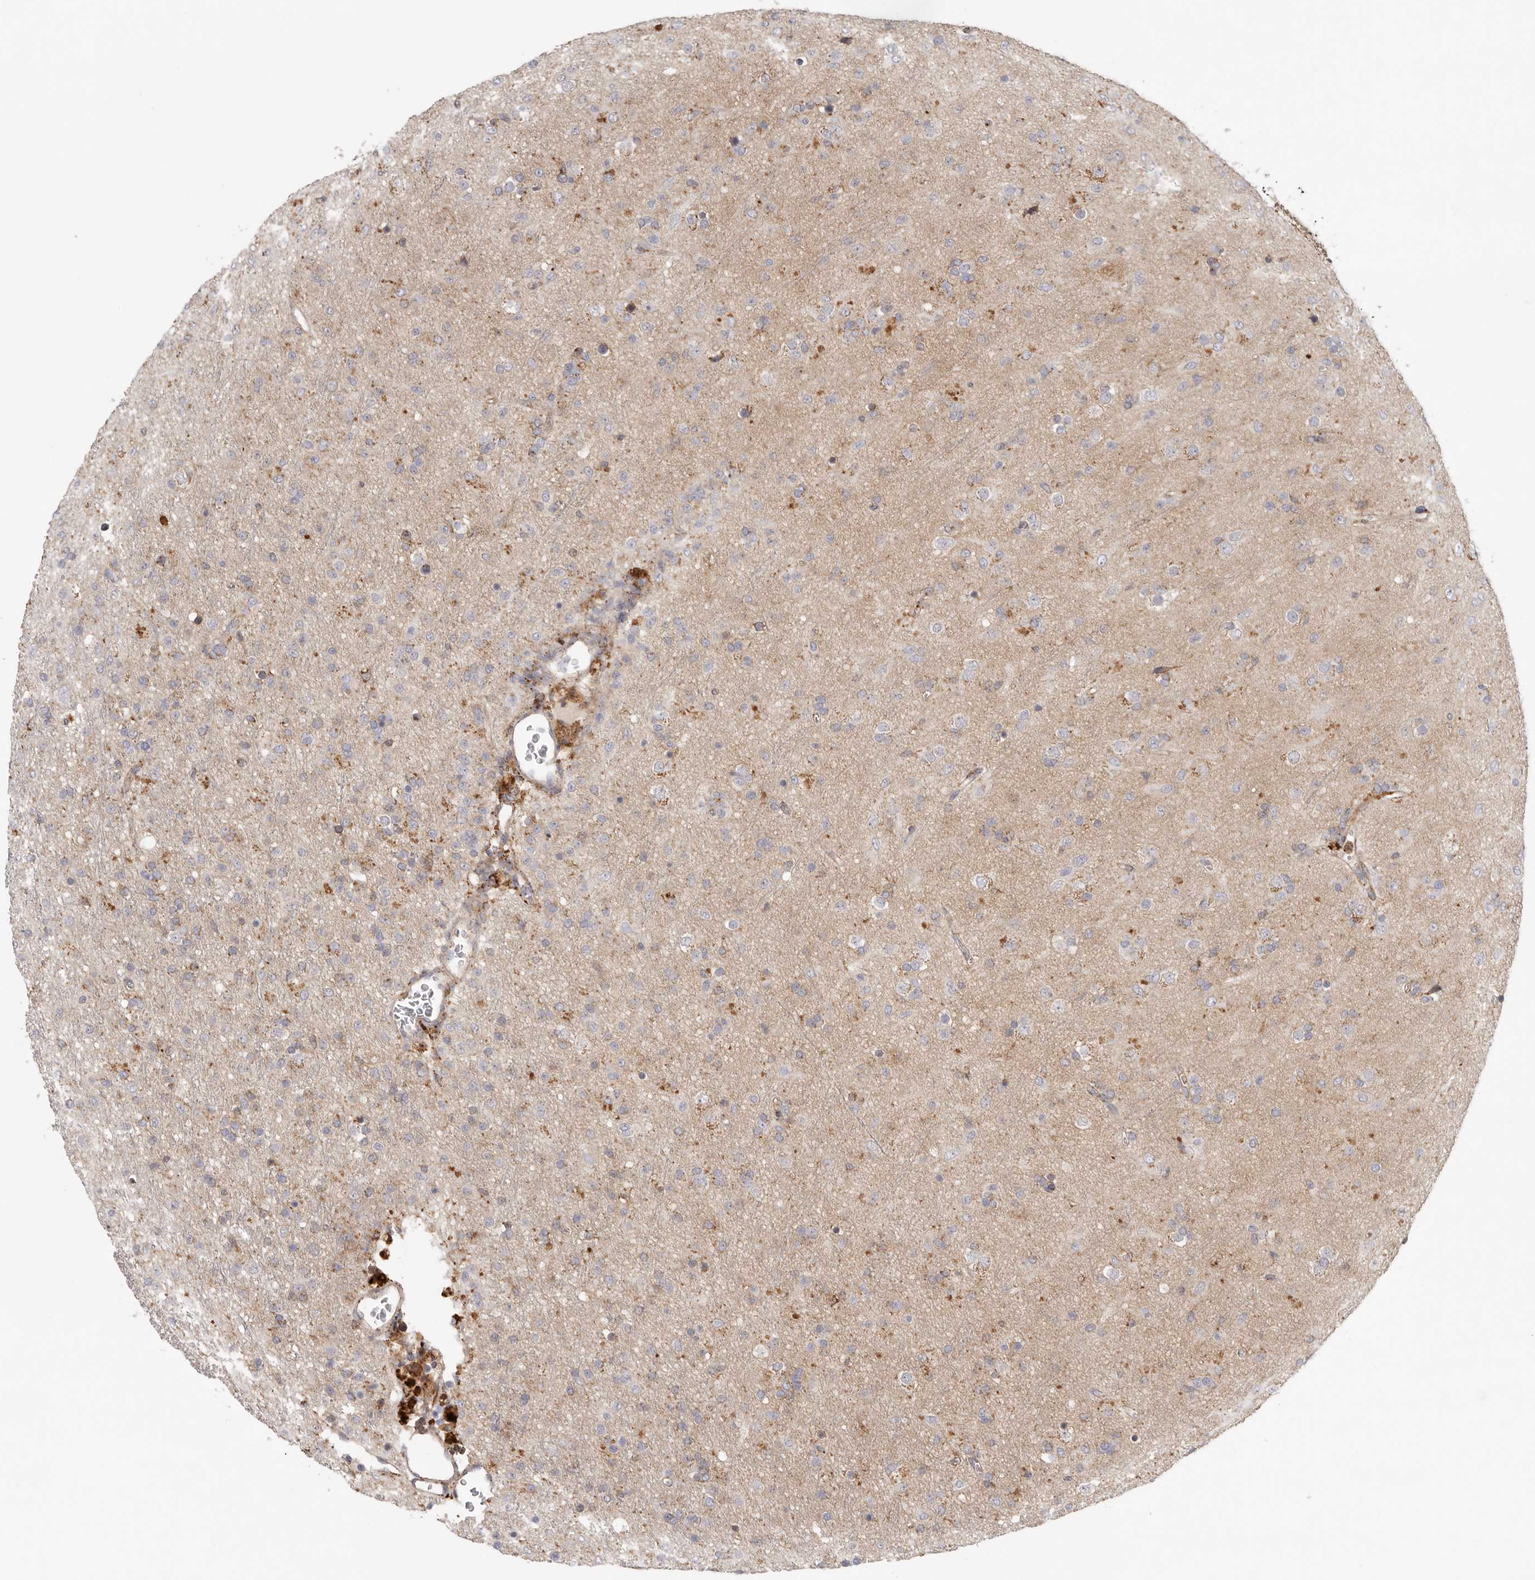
{"staining": {"intensity": "negative", "quantity": "none", "location": "none"}, "tissue": "glioma", "cell_type": "Tumor cells", "image_type": "cancer", "snomed": [{"axis": "morphology", "description": "Glioma, malignant, Low grade"}, {"axis": "topography", "description": "Brain"}], "caption": "This is a image of IHC staining of glioma, which shows no positivity in tumor cells. Brightfield microscopy of immunohistochemistry (IHC) stained with DAB (3,3'-diaminobenzidine) (brown) and hematoxylin (blue), captured at high magnification.", "gene": "GRN", "patient": {"sex": "male", "age": 65}}